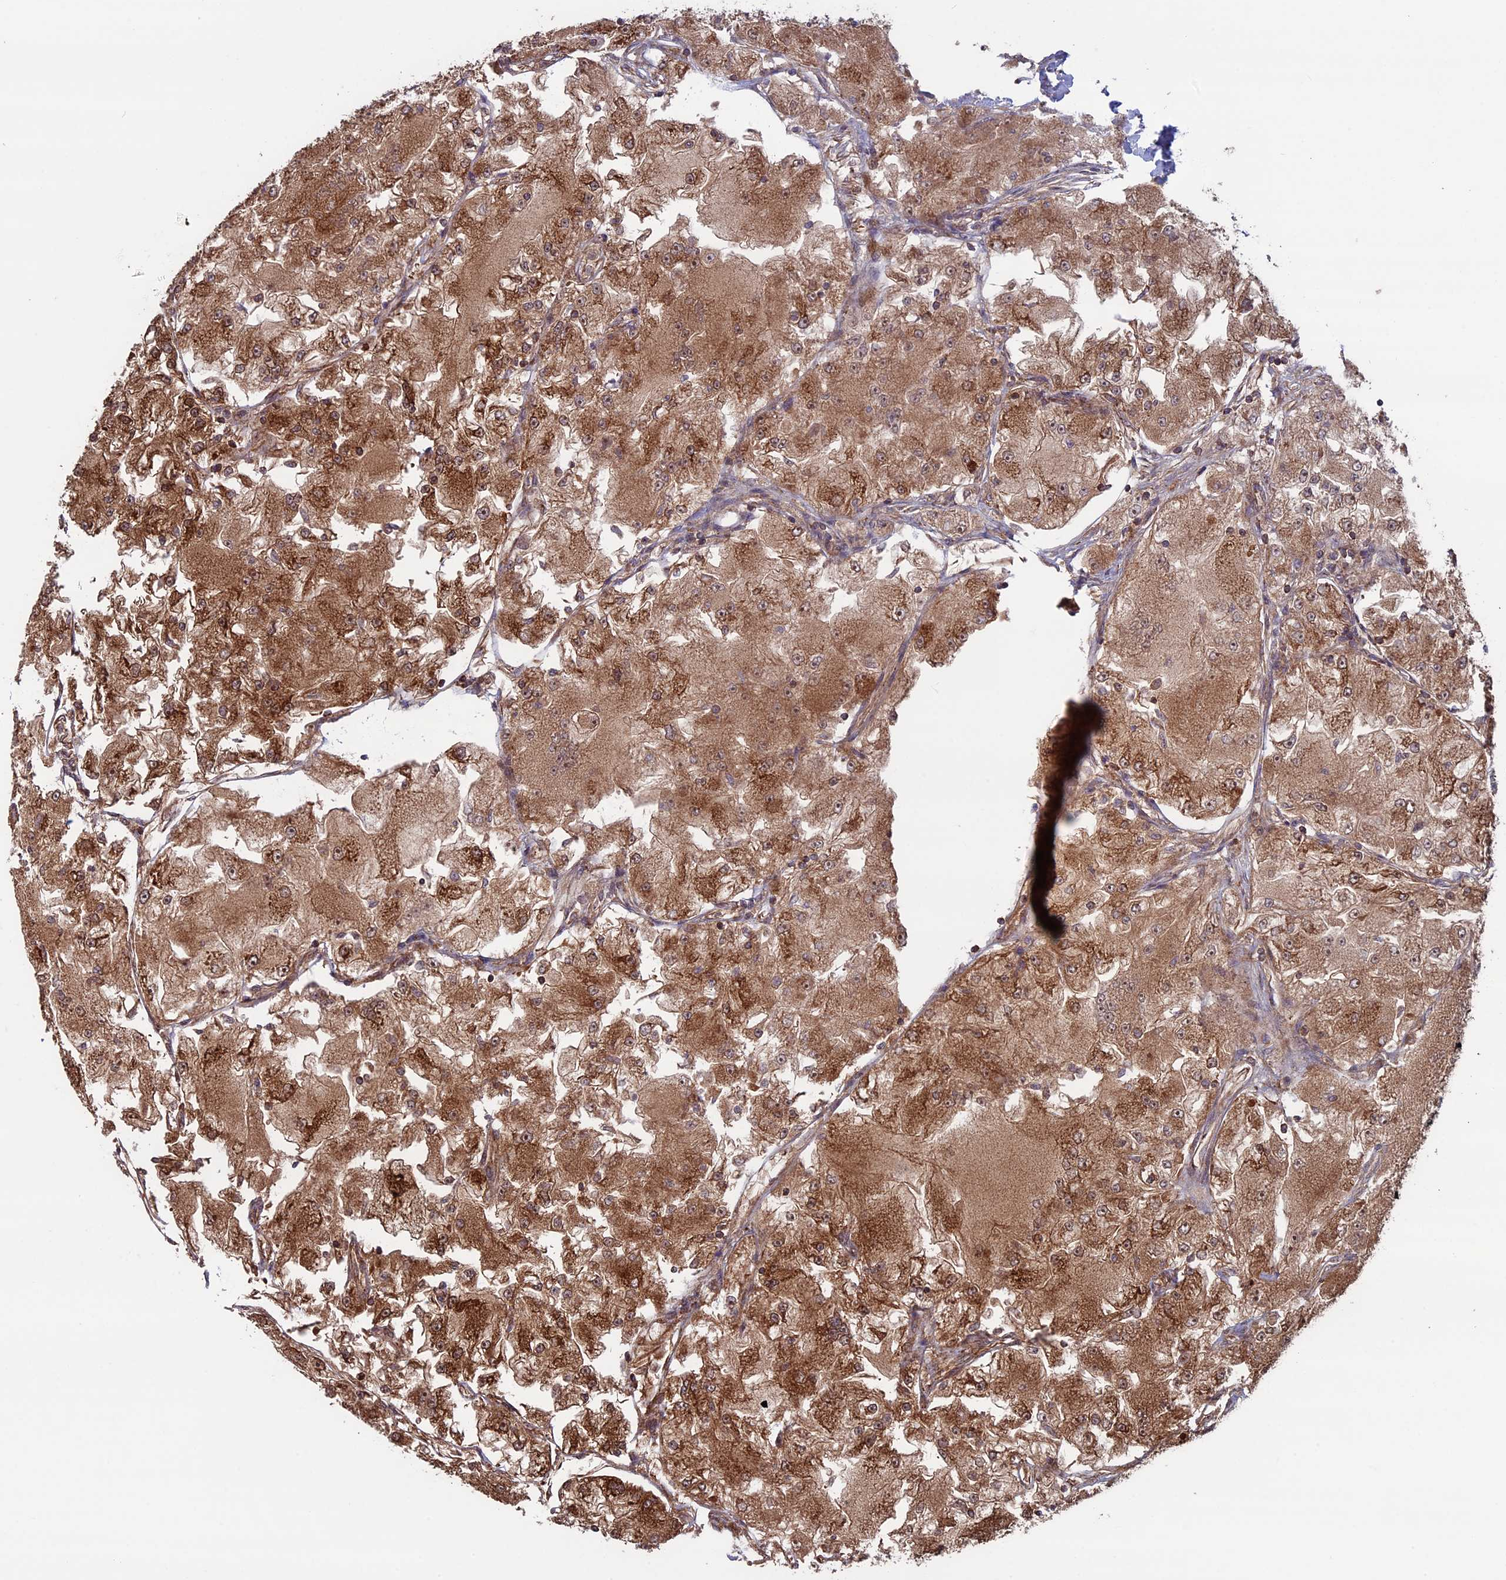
{"staining": {"intensity": "strong", "quantity": "25%-75%", "location": "cytoplasmic/membranous"}, "tissue": "renal cancer", "cell_type": "Tumor cells", "image_type": "cancer", "snomed": [{"axis": "morphology", "description": "Adenocarcinoma, NOS"}, {"axis": "topography", "description": "Kidney"}], "caption": "DAB immunohistochemical staining of renal adenocarcinoma exhibits strong cytoplasmic/membranous protein expression in approximately 25%-75% of tumor cells.", "gene": "CCDC8", "patient": {"sex": "female", "age": 72}}